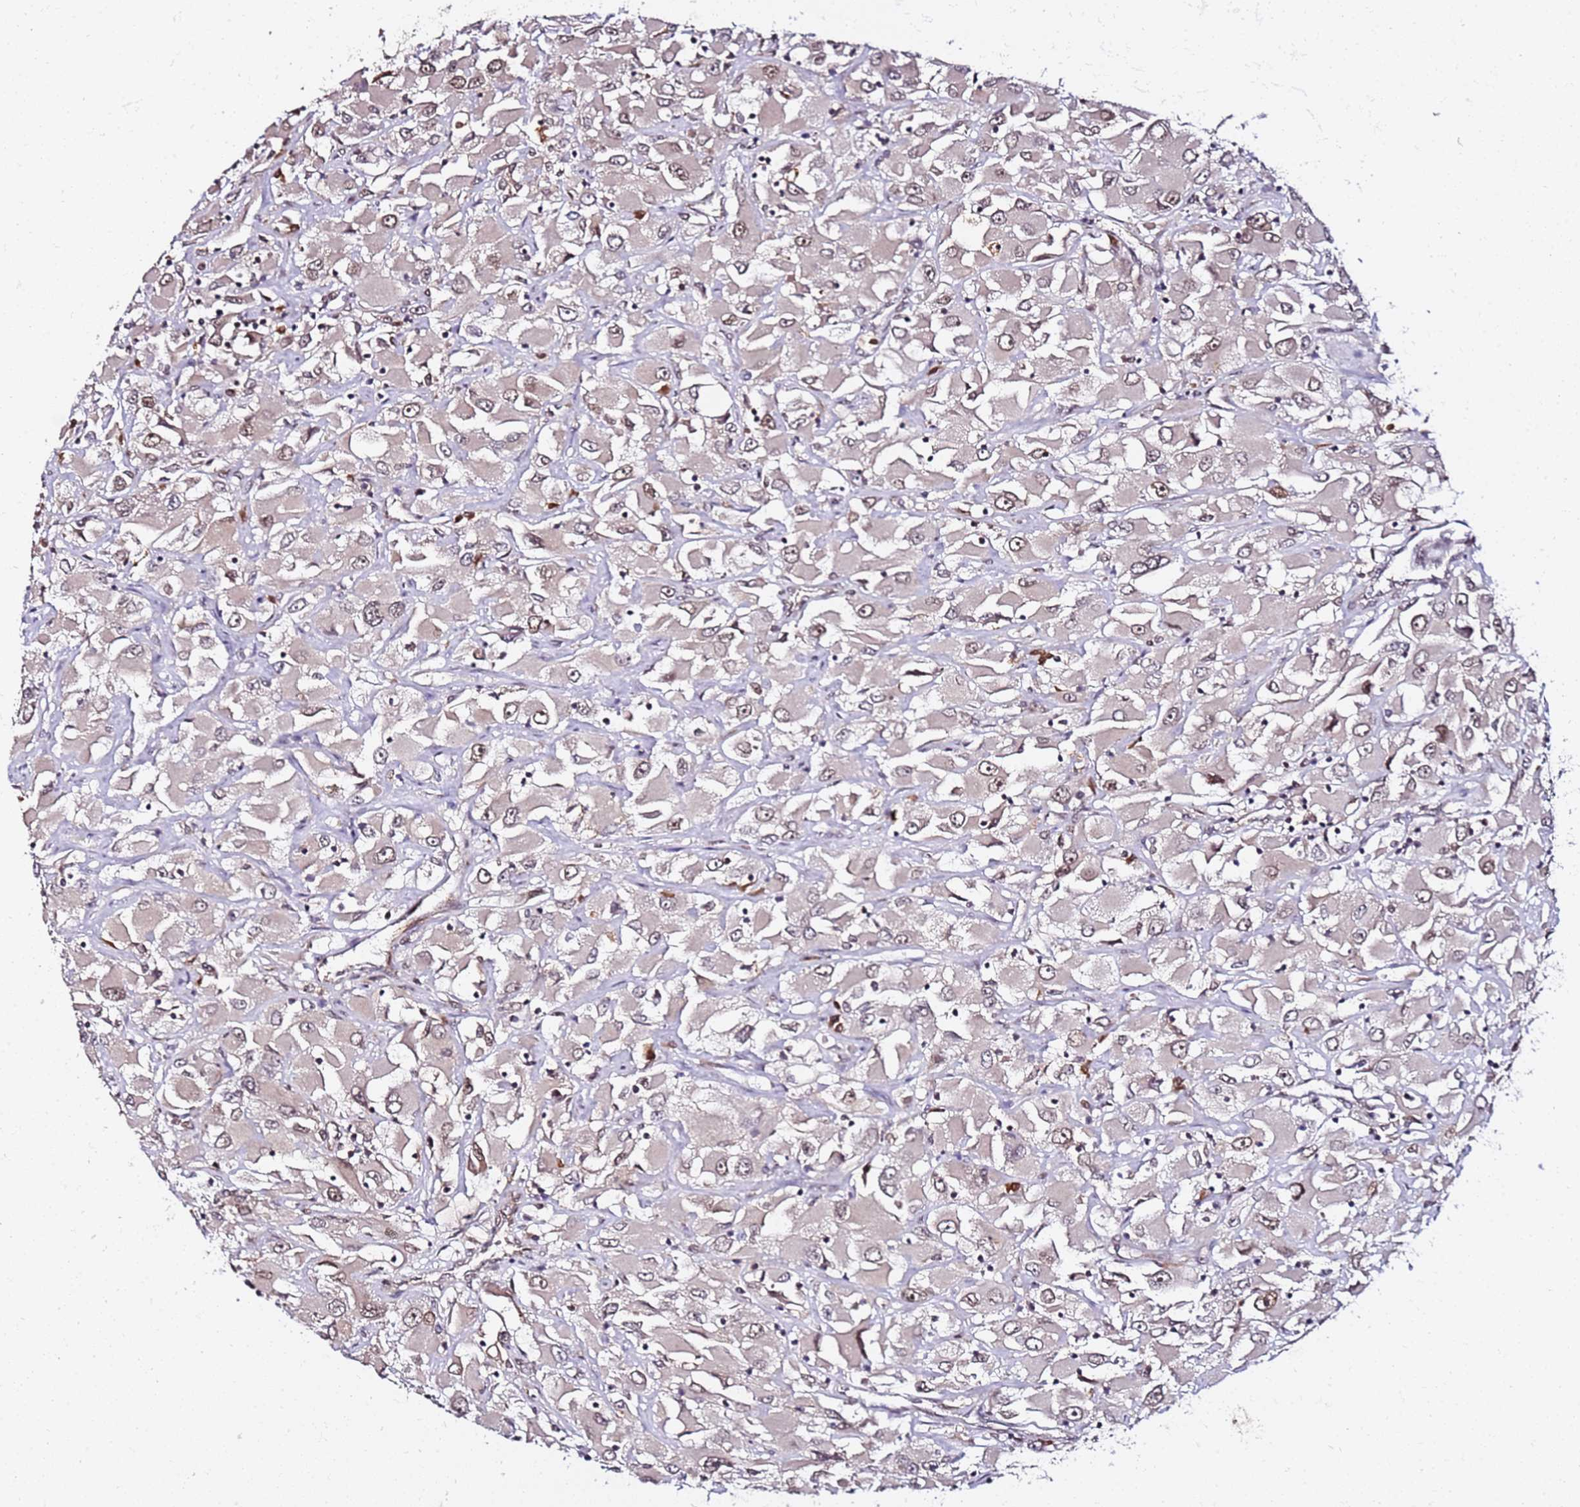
{"staining": {"intensity": "moderate", "quantity": "25%-75%", "location": "nuclear"}, "tissue": "renal cancer", "cell_type": "Tumor cells", "image_type": "cancer", "snomed": [{"axis": "morphology", "description": "Adenocarcinoma, NOS"}, {"axis": "topography", "description": "Kidney"}], "caption": "About 25%-75% of tumor cells in renal adenocarcinoma display moderate nuclear protein expression as visualized by brown immunohistochemical staining.", "gene": "RGS18", "patient": {"sex": "female", "age": 52}}